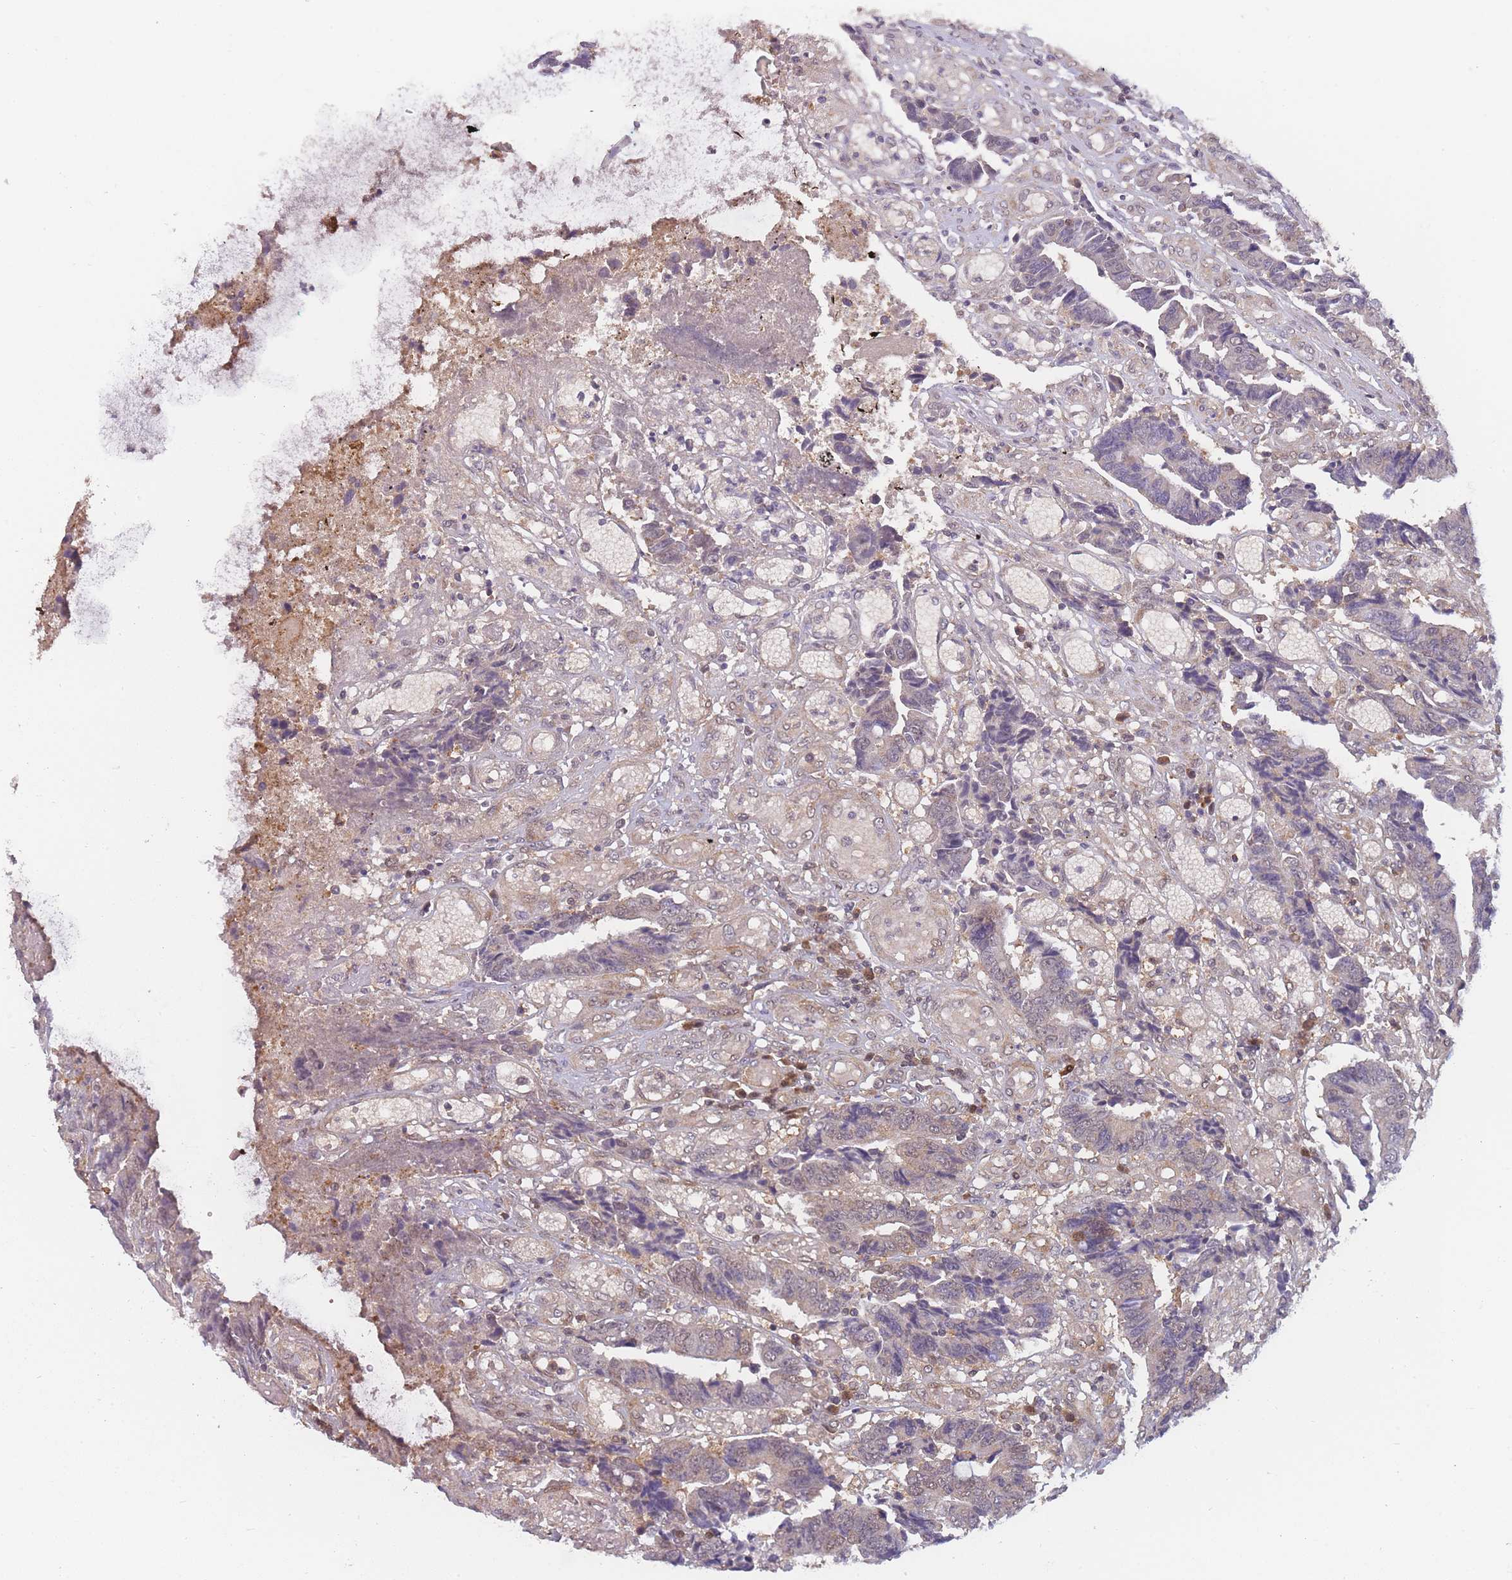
{"staining": {"intensity": "weak", "quantity": "<25%", "location": "cytoplasmic/membranous,nuclear"}, "tissue": "colorectal cancer", "cell_type": "Tumor cells", "image_type": "cancer", "snomed": [{"axis": "morphology", "description": "Adenocarcinoma, NOS"}, {"axis": "topography", "description": "Rectum"}], "caption": "This is an immunohistochemistry micrograph of colorectal adenocarcinoma. There is no staining in tumor cells.", "gene": "MRI1", "patient": {"sex": "male", "age": 84}}